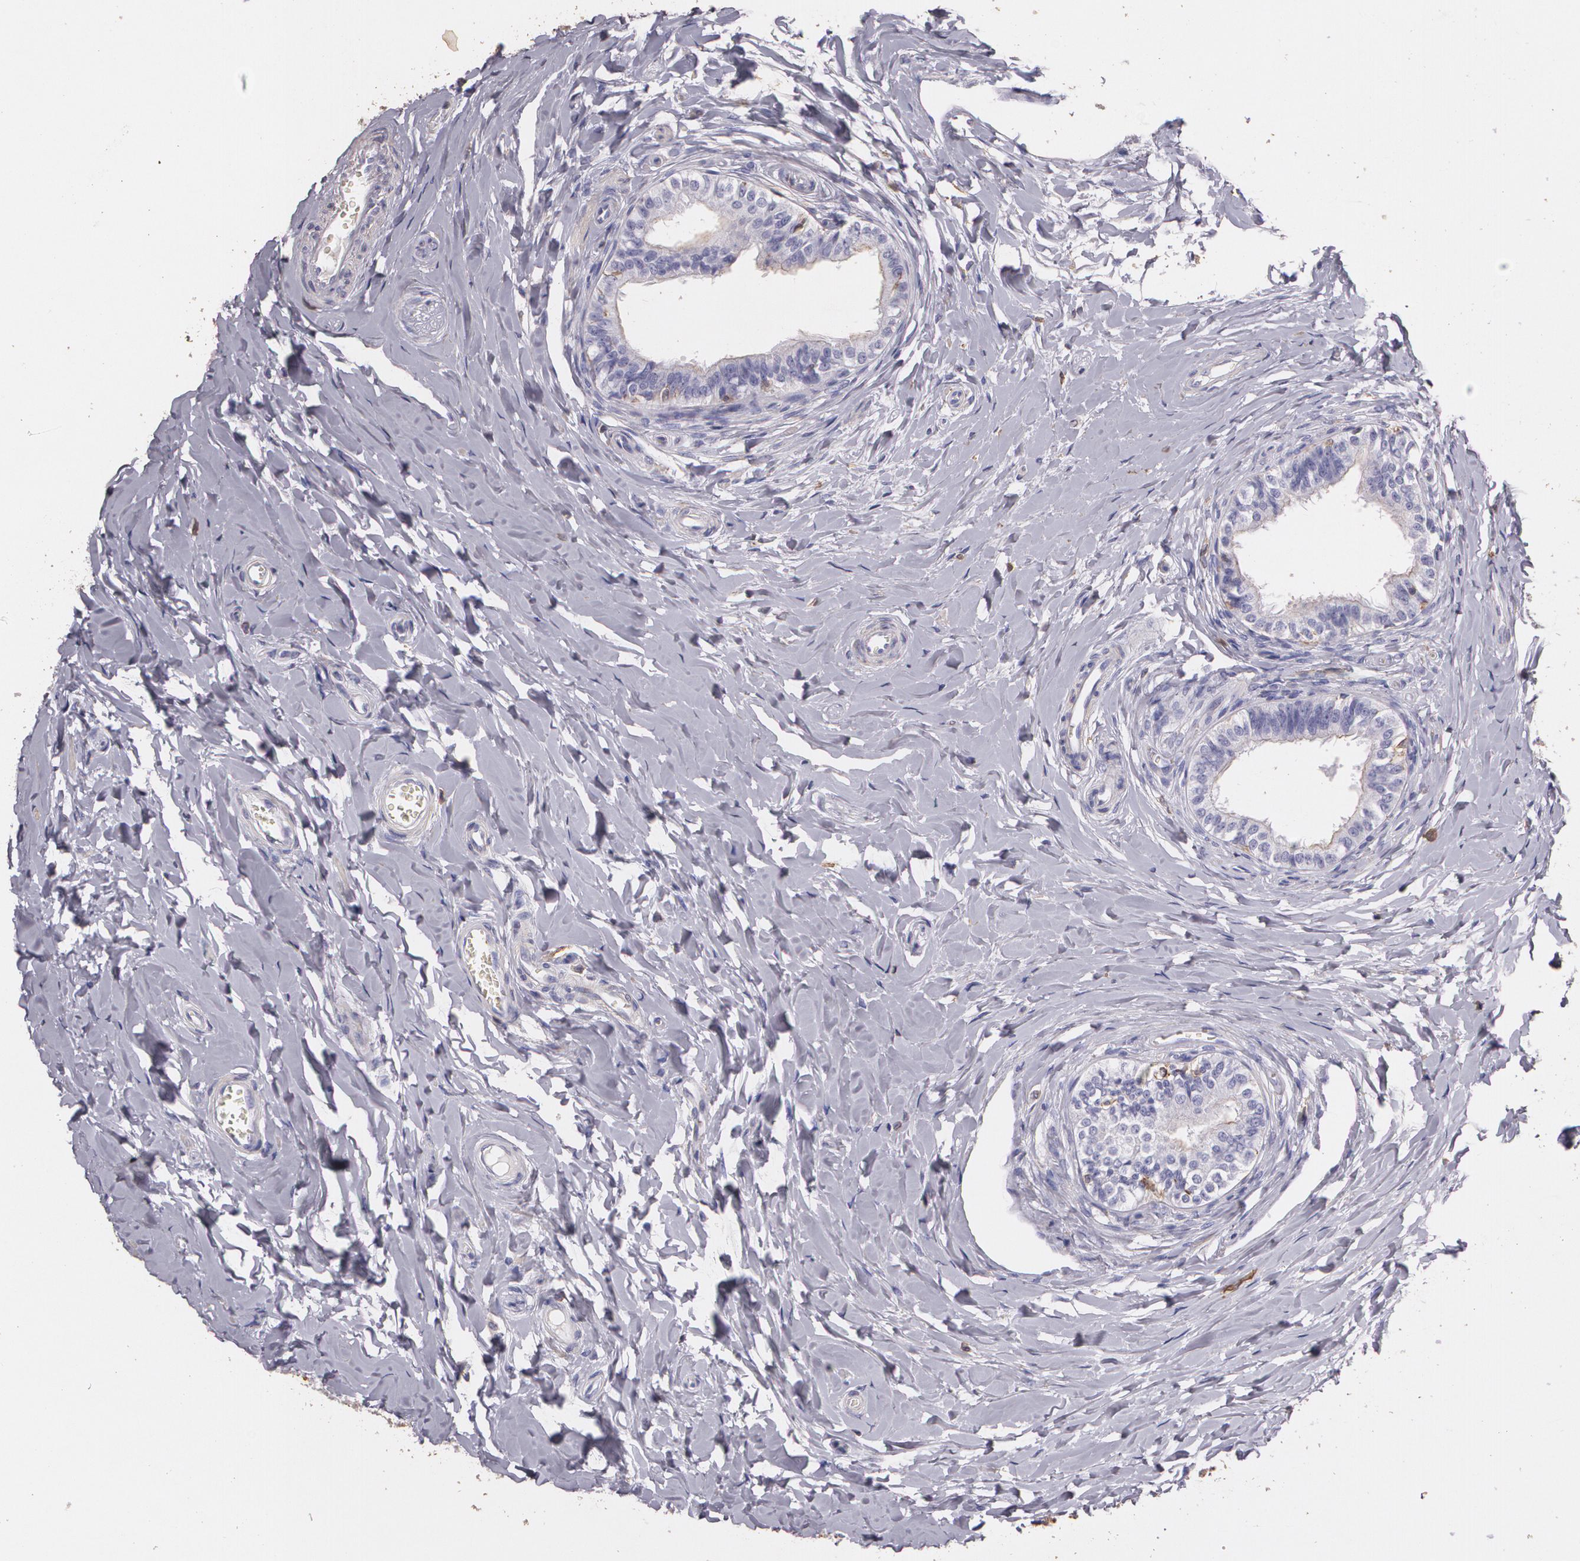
{"staining": {"intensity": "moderate", "quantity": "25%-75%", "location": "cytoplasmic/membranous"}, "tissue": "epididymis", "cell_type": "Glandular cells", "image_type": "normal", "snomed": [{"axis": "morphology", "description": "Normal tissue, NOS"}, {"axis": "topography", "description": "Soft tissue"}, {"axis": "topography", "description": "Epididymis"}], "caption": "Immunohistochemical staining of benign epididymis shows moderate cytoplasmic/membranous protein positivity in approximately 25%-75% of glandular cells.", "gene": "TGFBR1", "patient": {"sex": "male", "age": 26}}